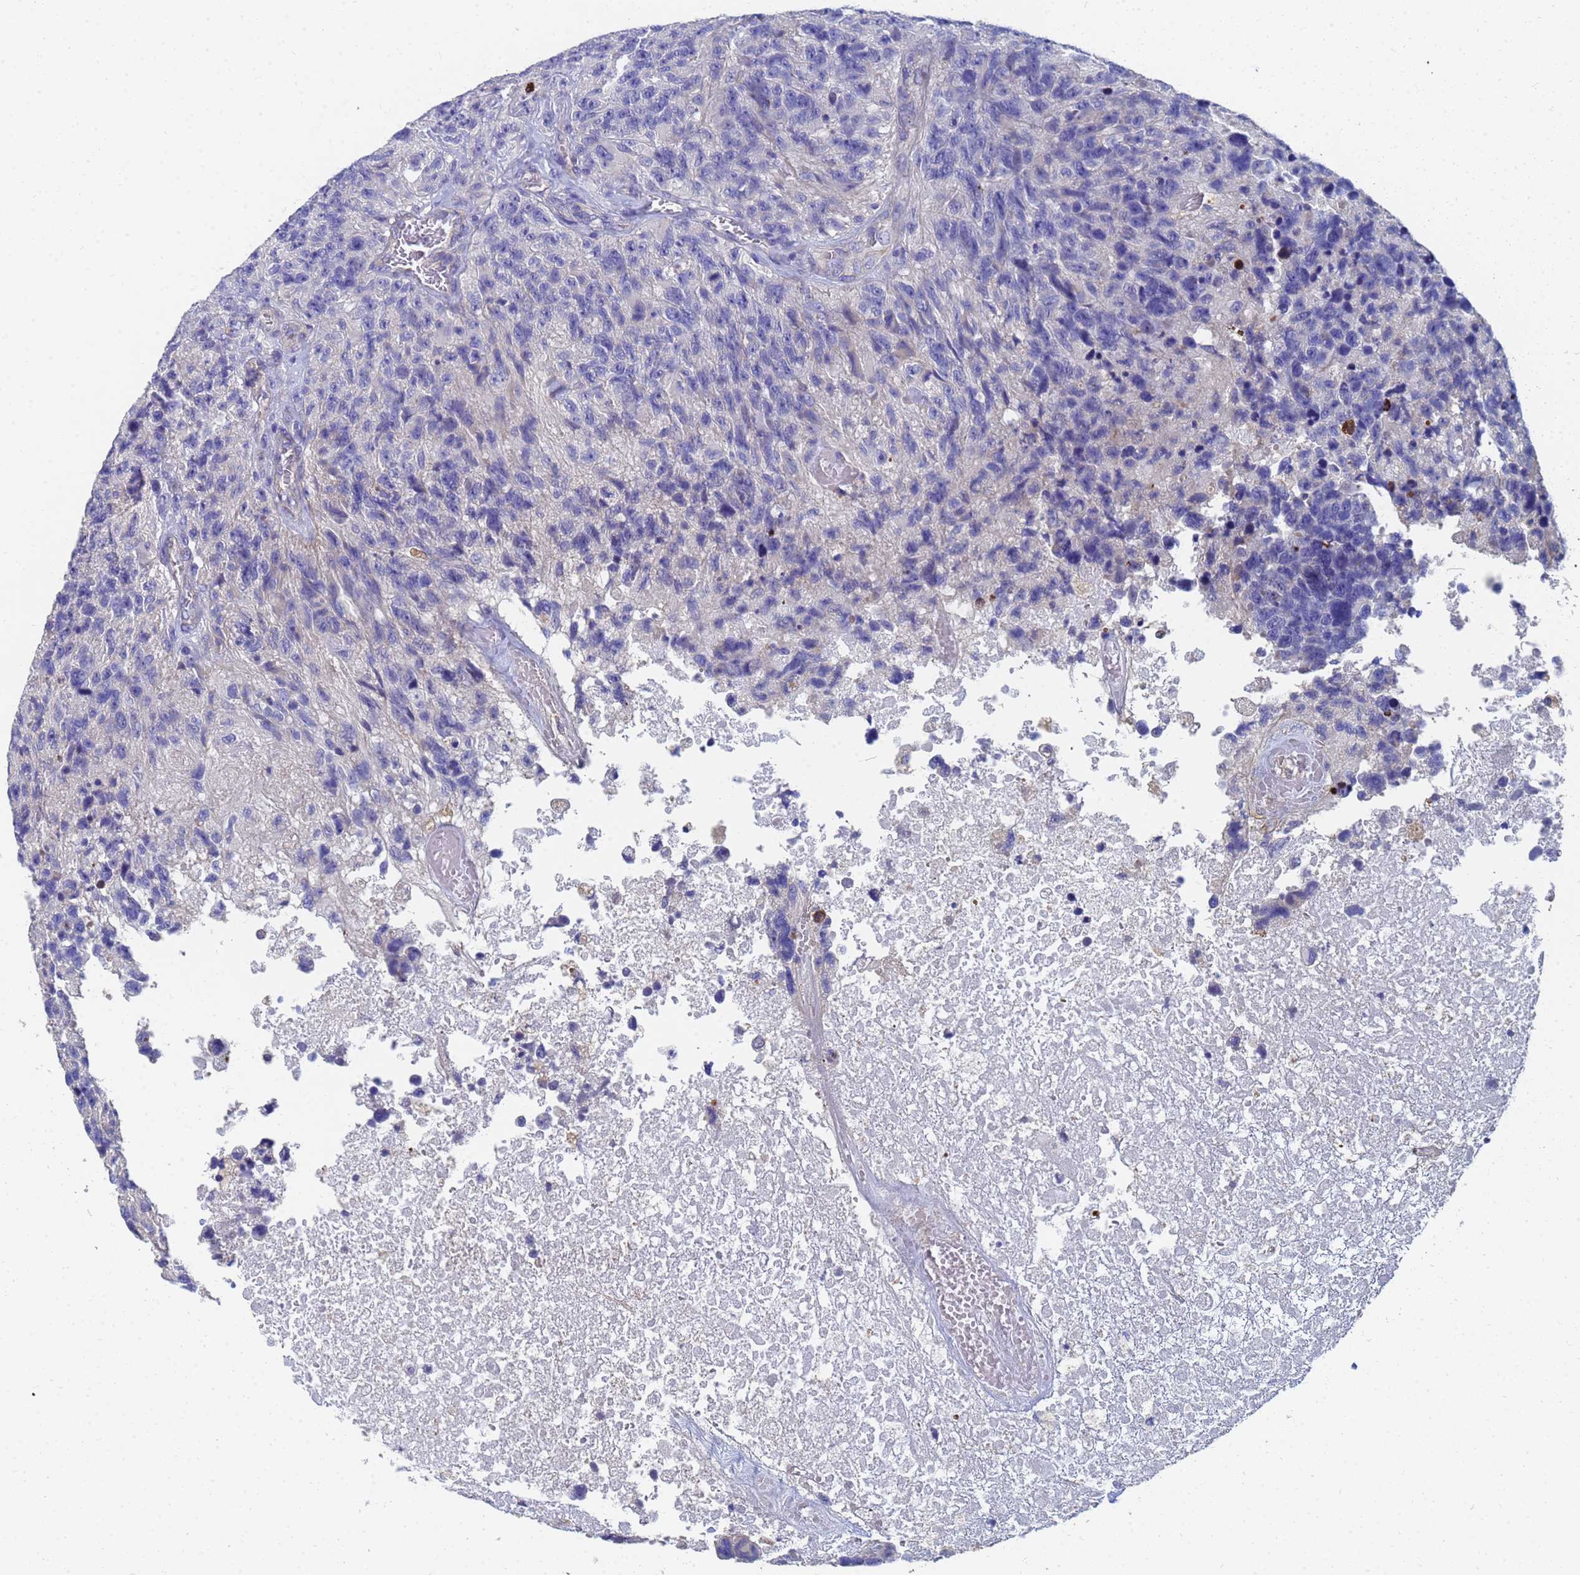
{"staining": {"intensity": "negative", "quantity": "none", "location": "none"}, "tissue": "glioma", "cell_type": "Tumor cells", "image_type": "cancer", "snomed": [{"axis": "morphology", "description": "Glioma, malignant, High grade"}, {"axis": "topography", "description": "Brain"}], "caption": "A photomicrograph of malignant high-grade glioma stained for a protein displays no brown staining in tumor cells.", "gene": "LBX2", "patient": {"sex": "male", "age": 69}}